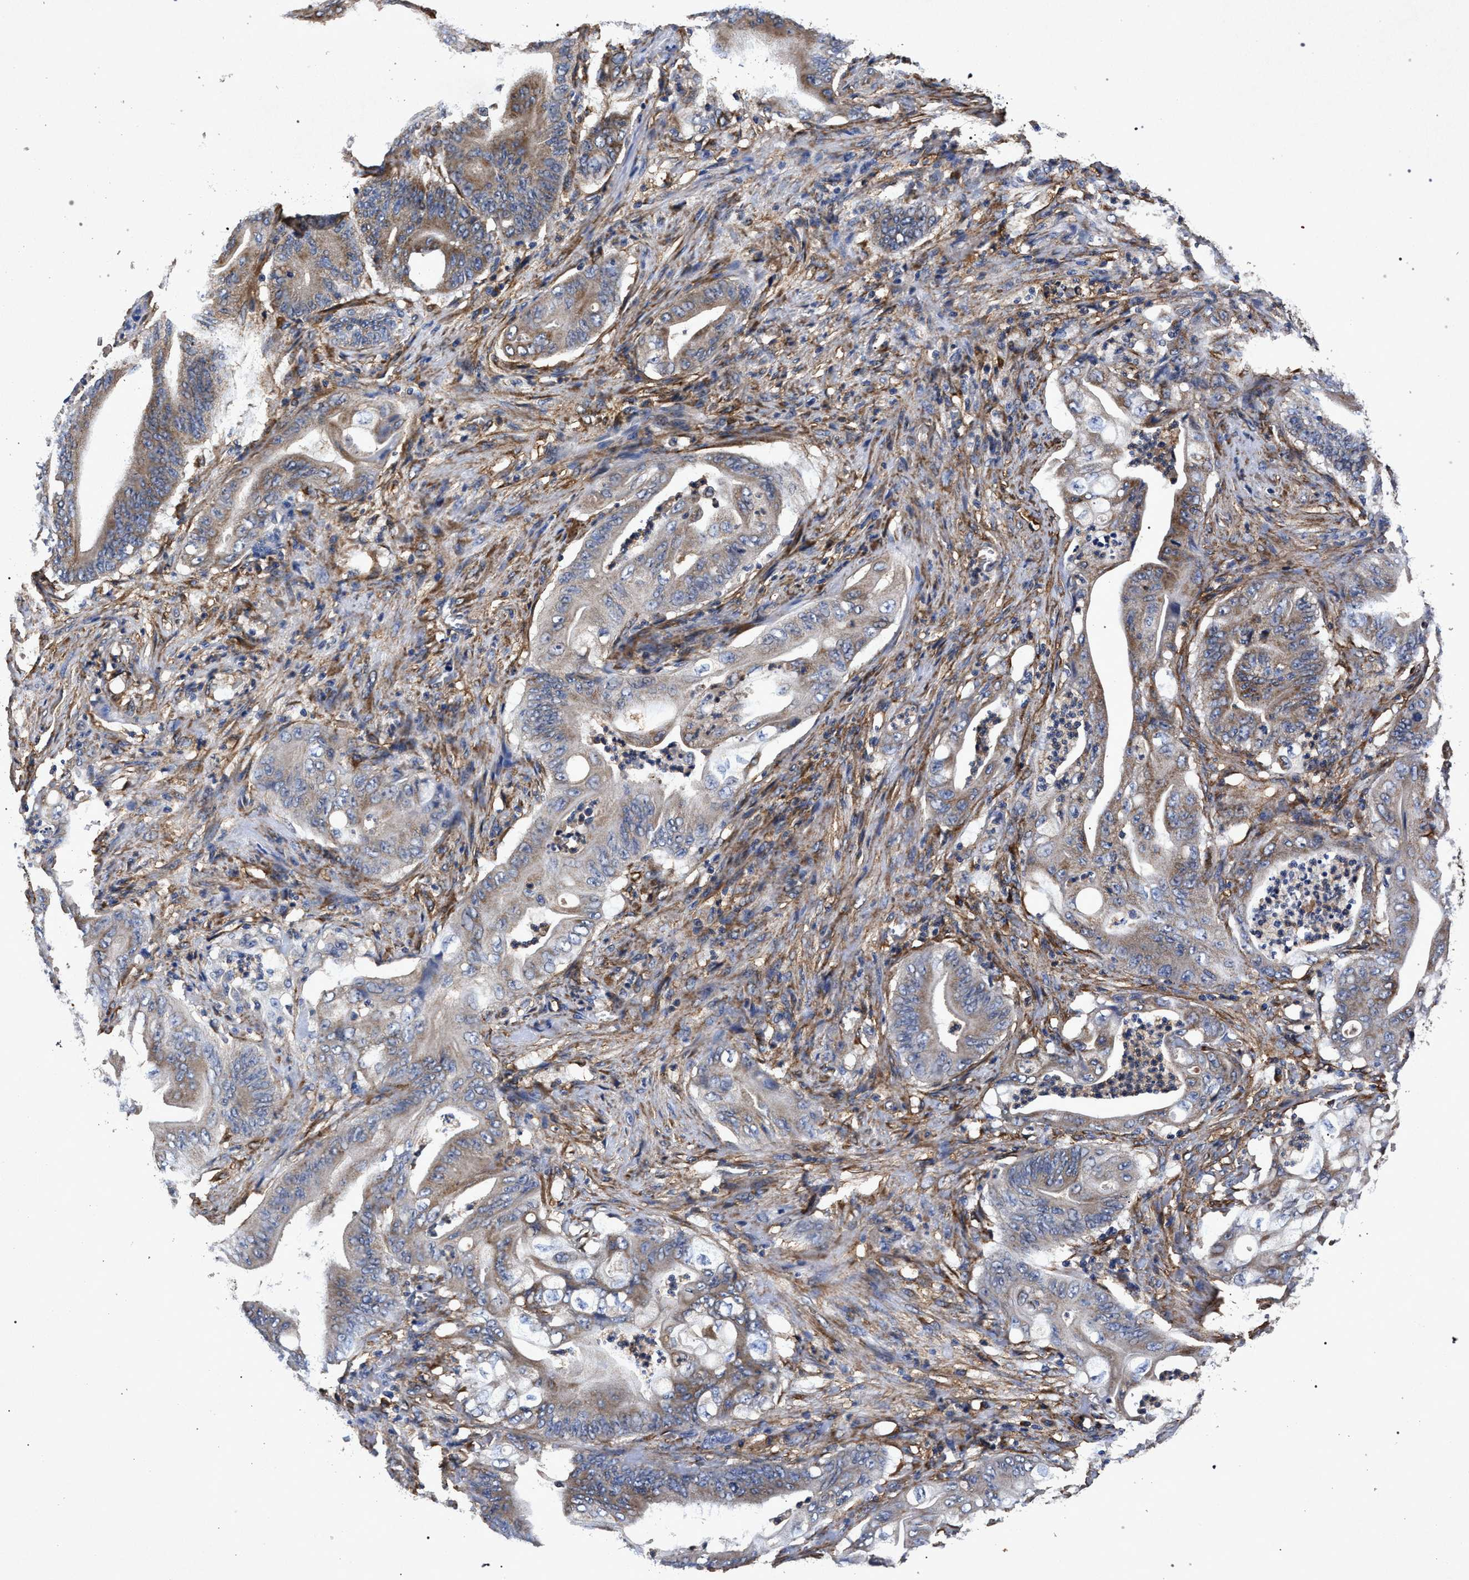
{"staining": {"intensity": "moderate", "quantity": "<25%", "location": "cytoplasmic/membranous"}, "tissue": "stomach cancer", "cell_type": "Tumor cells", "image_type": "cancer", "snomed": [{"axis": "morphology", "description": "Adenocarcinoma, NOS"}, {"axis": "topography", "description": "Stomach"}], "caption": "Brown immunohistochemical staining in human stomach cancer (adenocarcinoma) demonstrates moderate cytoplasmic/membranous expression in about <25% of tumor cells. (DAB (3,3'-diaminobenzidine) IHC, brown staining for protein, blue staining for nuclei).", "gene": "MARCKS", "patient": {"sex": "female", "age": 73}}